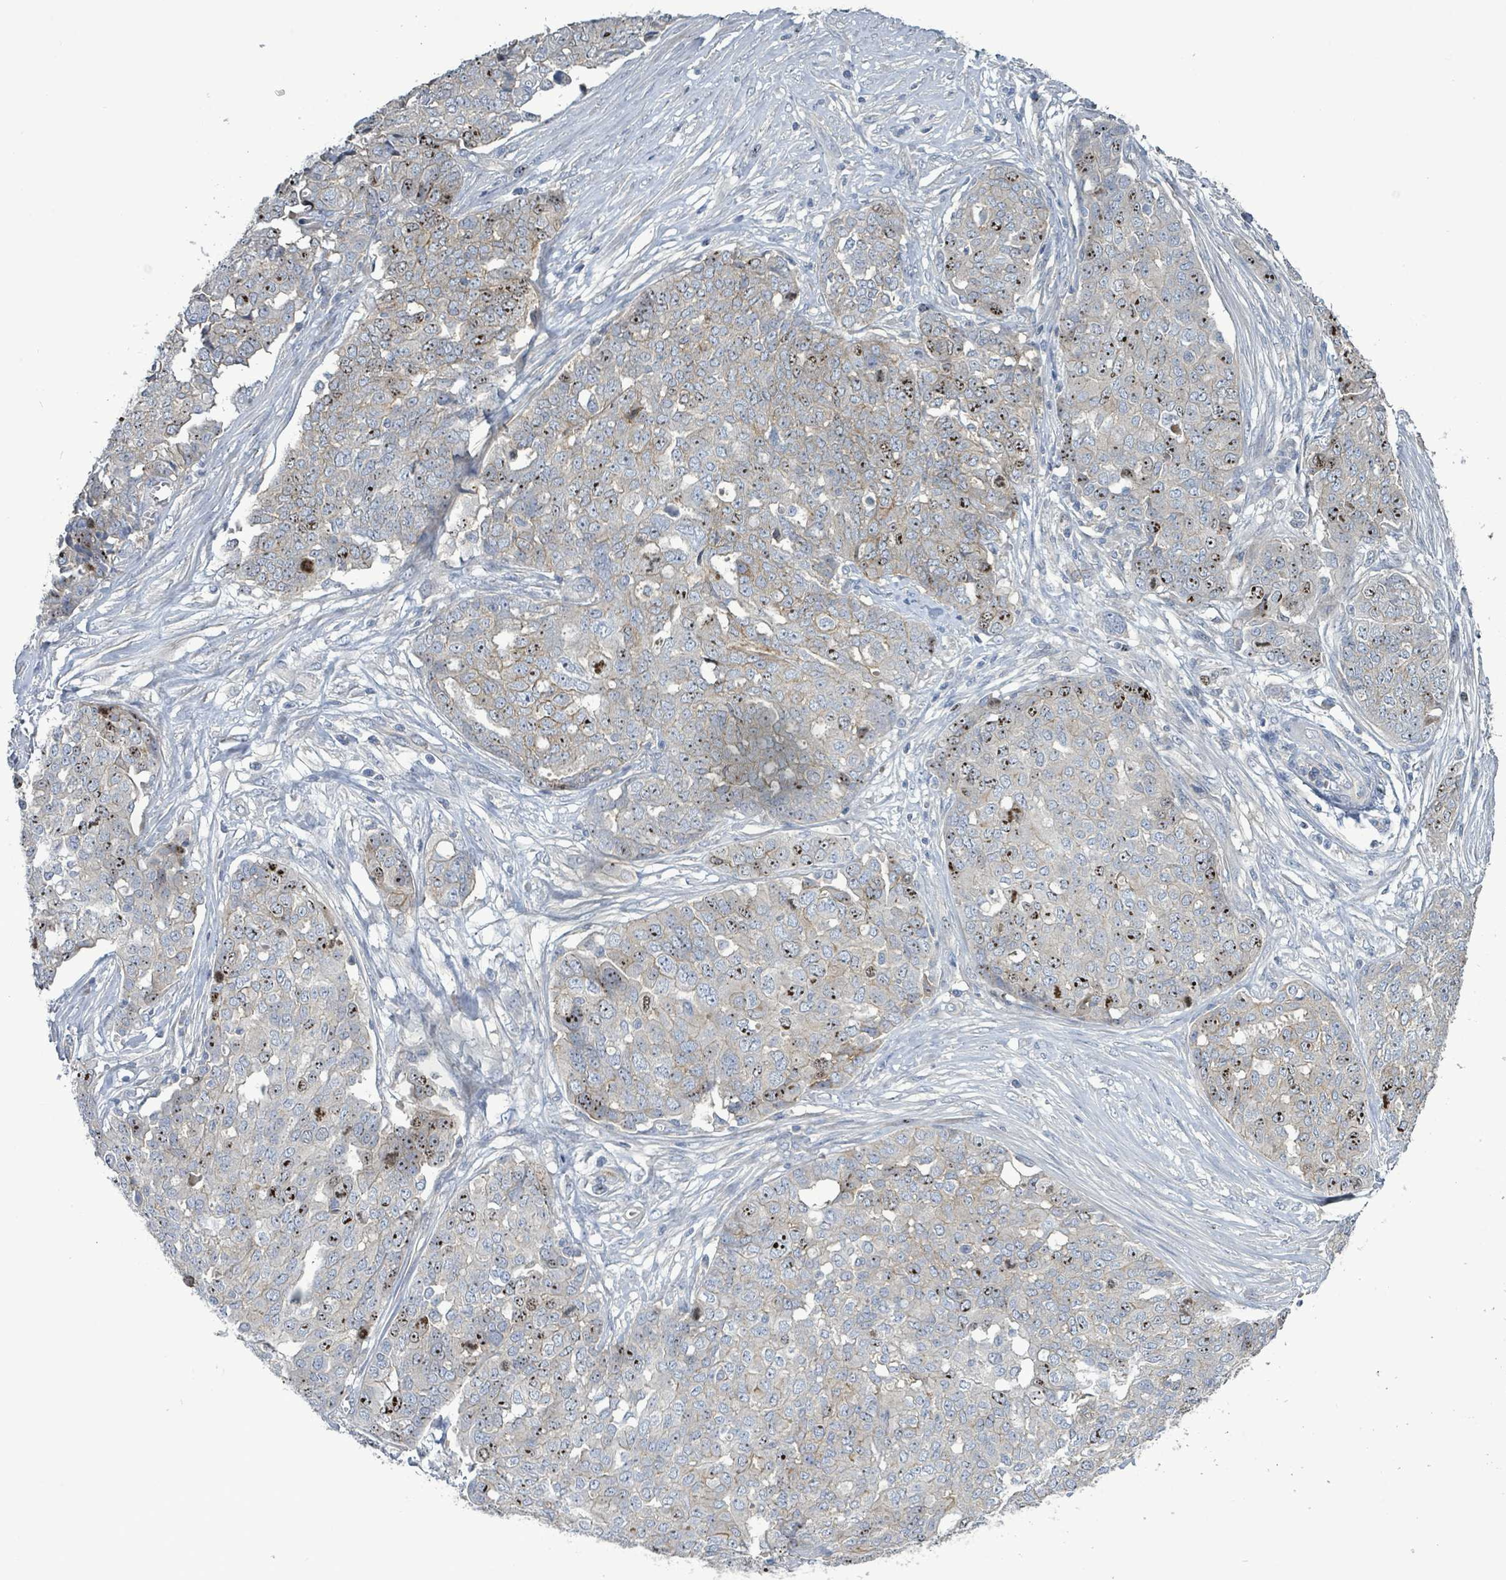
{"staining": {"intensity": "negative", "quantity": "none", "location": "none"}, "tissue": "ovarian cancer", "cell_type": "Tumor cells", "image_type": "cancer", "snomed": [{"axis": "morphology", "description": "Cystadenocarcinoma, serous, NOS"}, {"axis": "topography", "description": "Soft tissue"}, {"axis": "topography", "description": "Ovary"}], "caption": "Tumor cells show no significant protein expression in serous cystadenocarcinoma (ovarian).", "gene": "KRAS", "patient": {"sex": "female", "age": 57}}